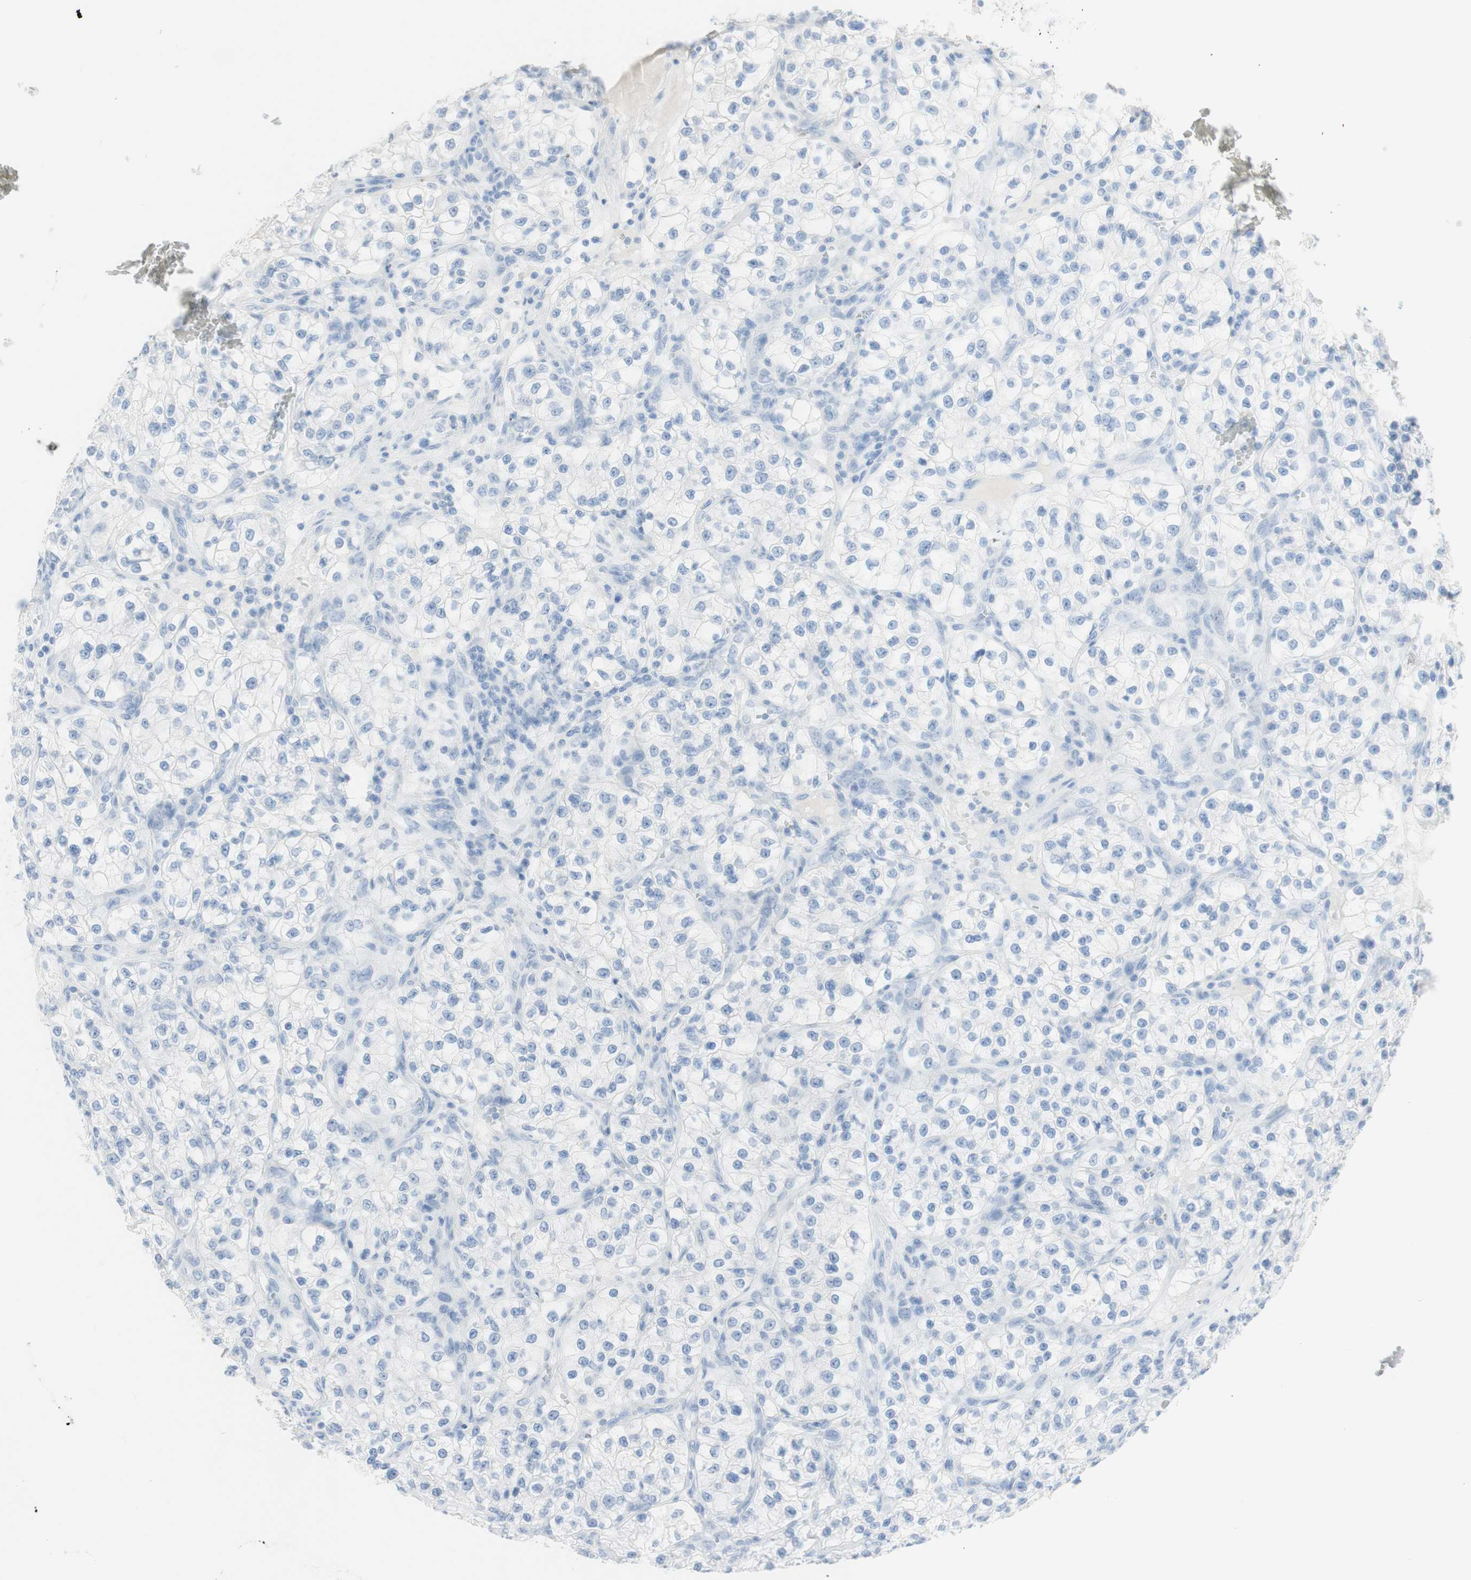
{"staining": {"intensity": "negative", "quantity": "none", "location": "none"}, "tissue": "renal cancer", "cell_type": "Tumor cells", "image_type": "cancer", "snomed": [{"axis": "morphology", "description": "Adenocarcinoma, NOS"}, {"axis": "topography", "description": "Kidney"}], "caption": "This is a image of immunohistochemistry (IHC) staining of renal cancer, which shows no expression in tumor cells. (DAB (3,3'-diaminobenzidine) immunohistochemistry visualized using brightfield microscopy, high magnification).", "gene": "TPO", "patient": {"sex": "female", "age": 57}}